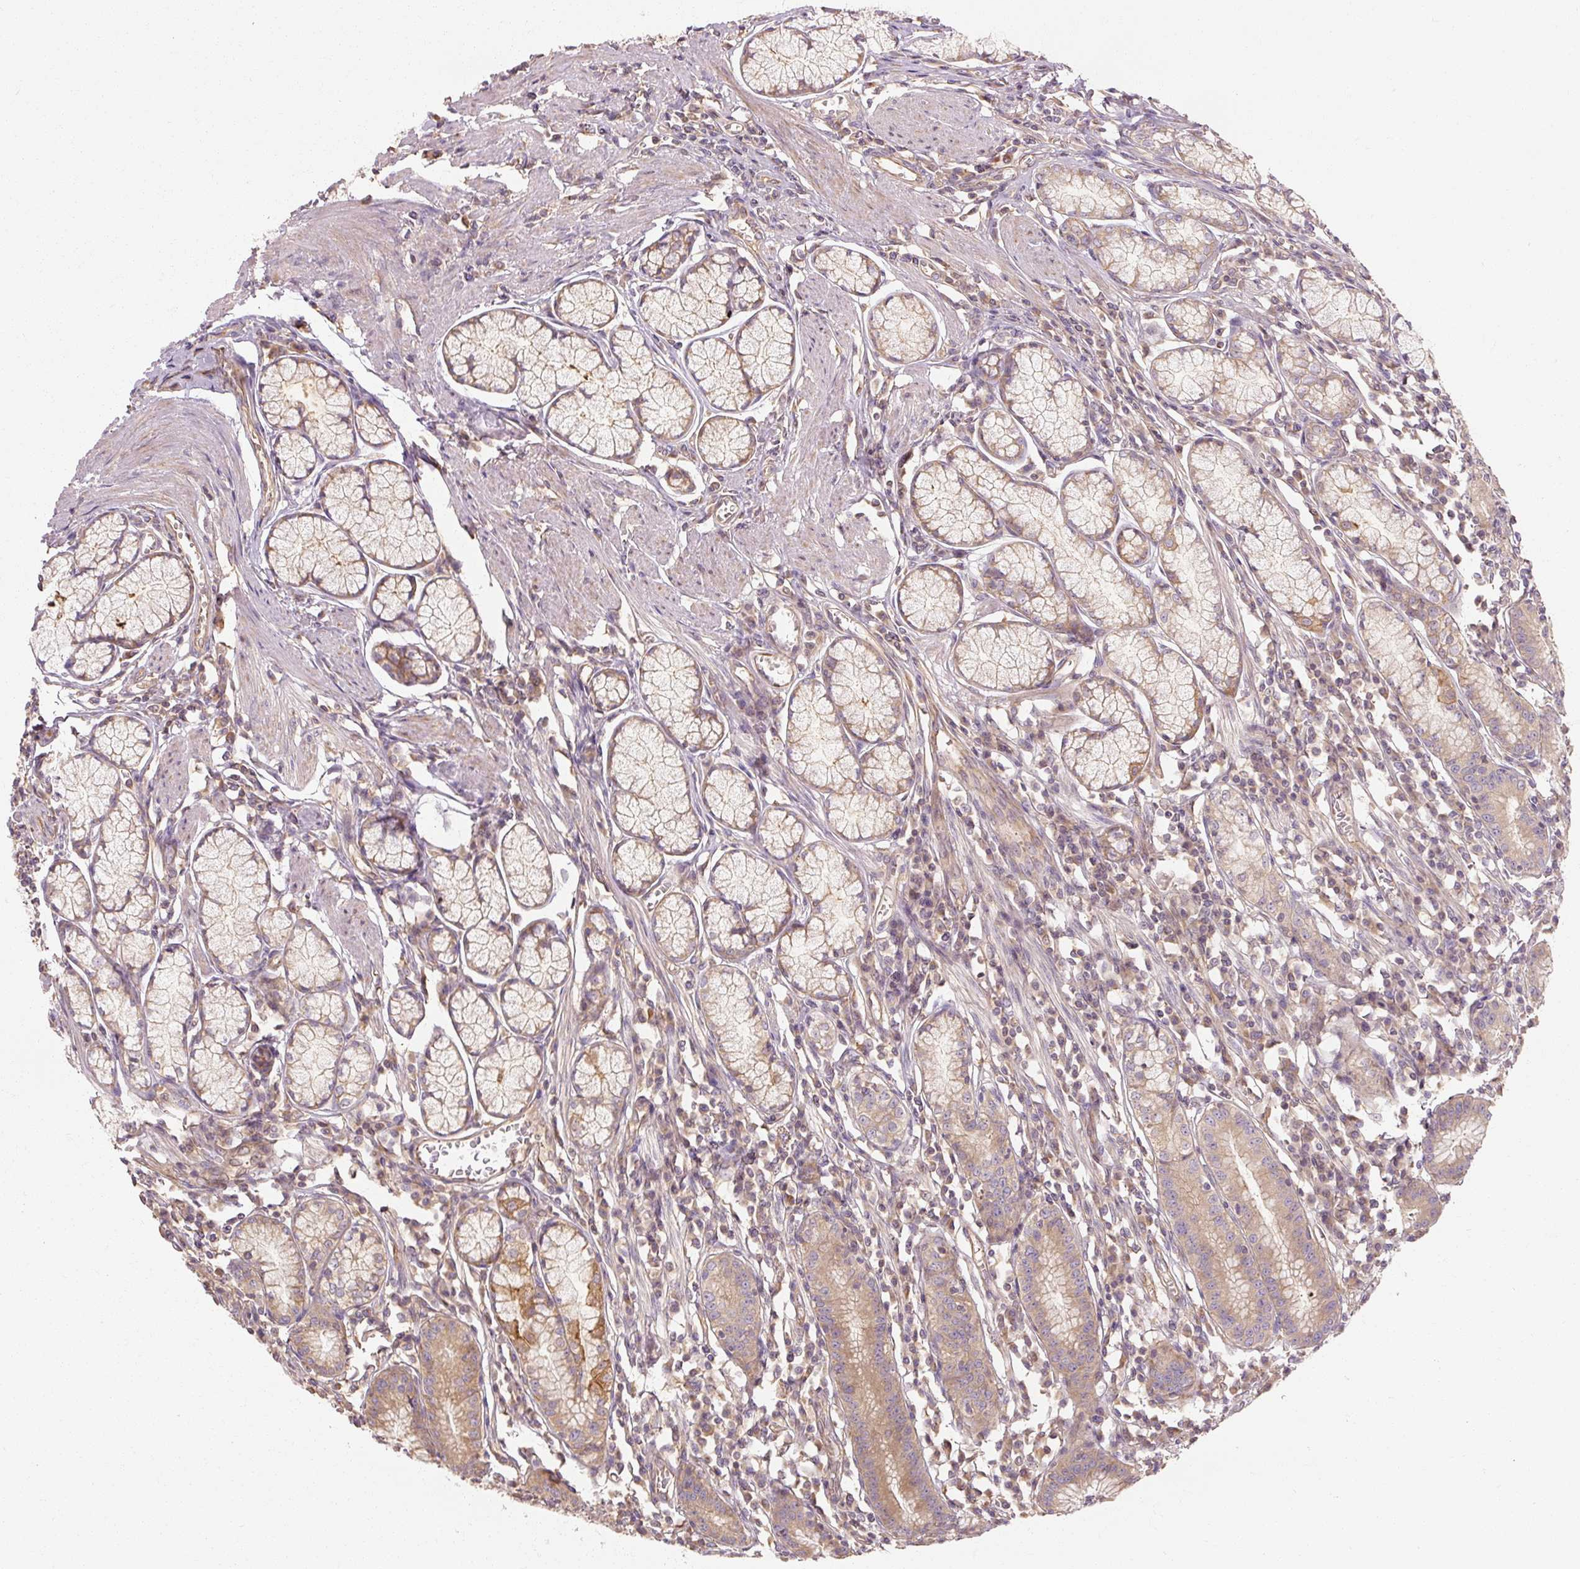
{"staining": {"intensity": "moderate", "quantity": "25%-75%", "location": "cytoplasmic/membranous"}, "tissue": "stomach", "cell_type": "Glandular cells", "image_type": "normal", "snomed": [{"axis": "morphology", "description": "Normal tissue, NOS"}, {"axis": "topography", "description": "Stomach"}], "caption": "Protein staining of benign stomach exhibits moderate cytoplasmic/membranous expression in about 25%-75% of glandular cells.", "gene": "RB1CC1", "patient": {"sex": "male", "age": 55}}